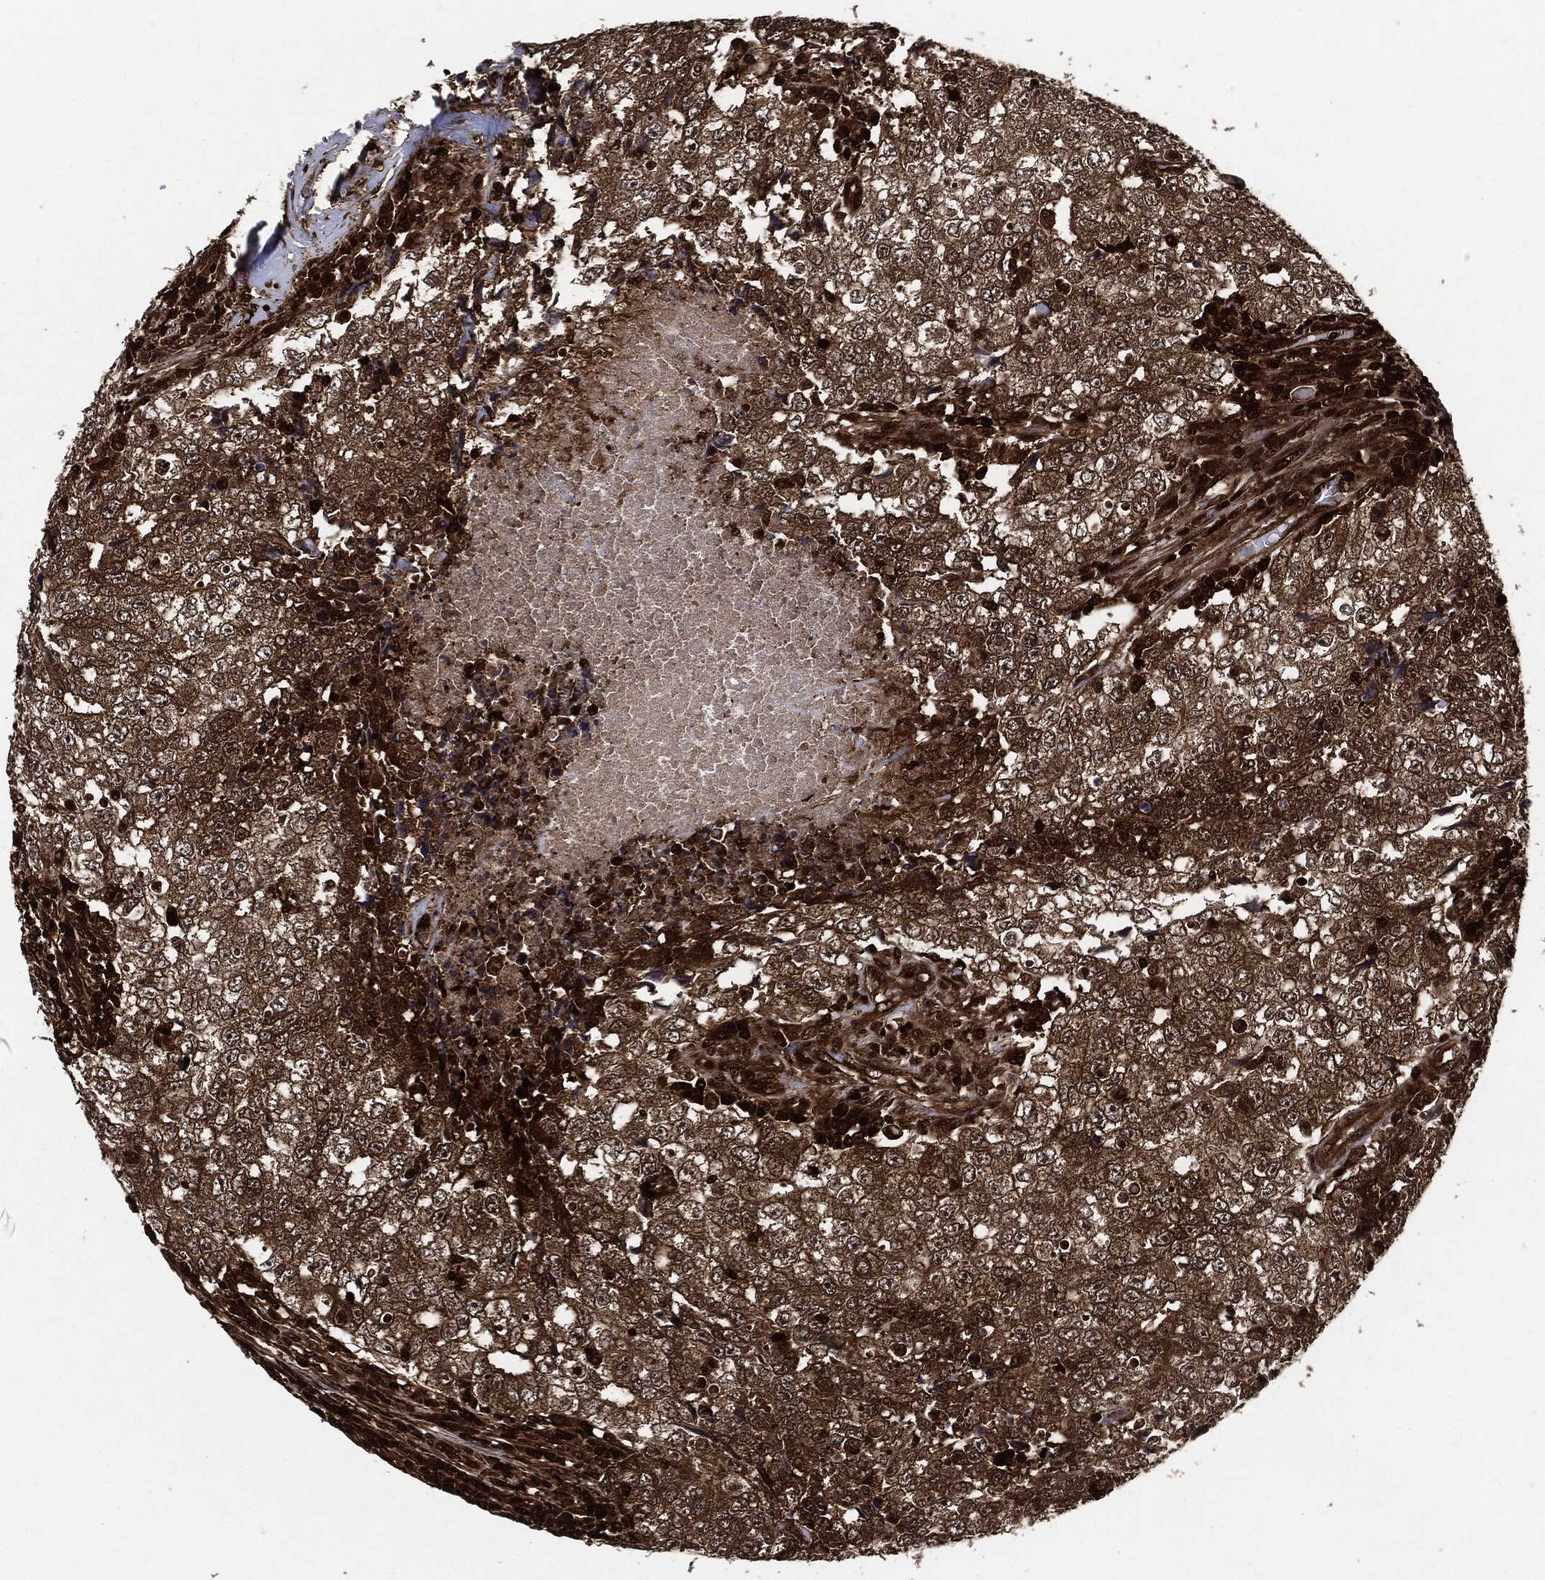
{"staining": {"intensity": "moderate", "quantity": ">75%", "location": "cytoplasmic/membranous"}, "tissue": "testis cancer", "cell_type": "Tumor cells", "image_type": "cancer", "snomed": [{"axis": "morphology", "description": "Necrosis, NOS"}, {"axis": "morphology", "description": "Carcinoma, Embryonal, NOS"}, {"axis": "topography", "description": "Testis"}], "caption": "High-magnification brightfield microscopy of testis embryonal carcinoma stained with DAB (3,3'-diaminobenzidine) (brown) and counterstained with hematoxylin (blue). tumor cells exhibit moderate cytoplasmic/membranous positivity is seen in about>75% of cells.", "gene": "YWHAB", "patient": {"sex": "male", "age": 19}}